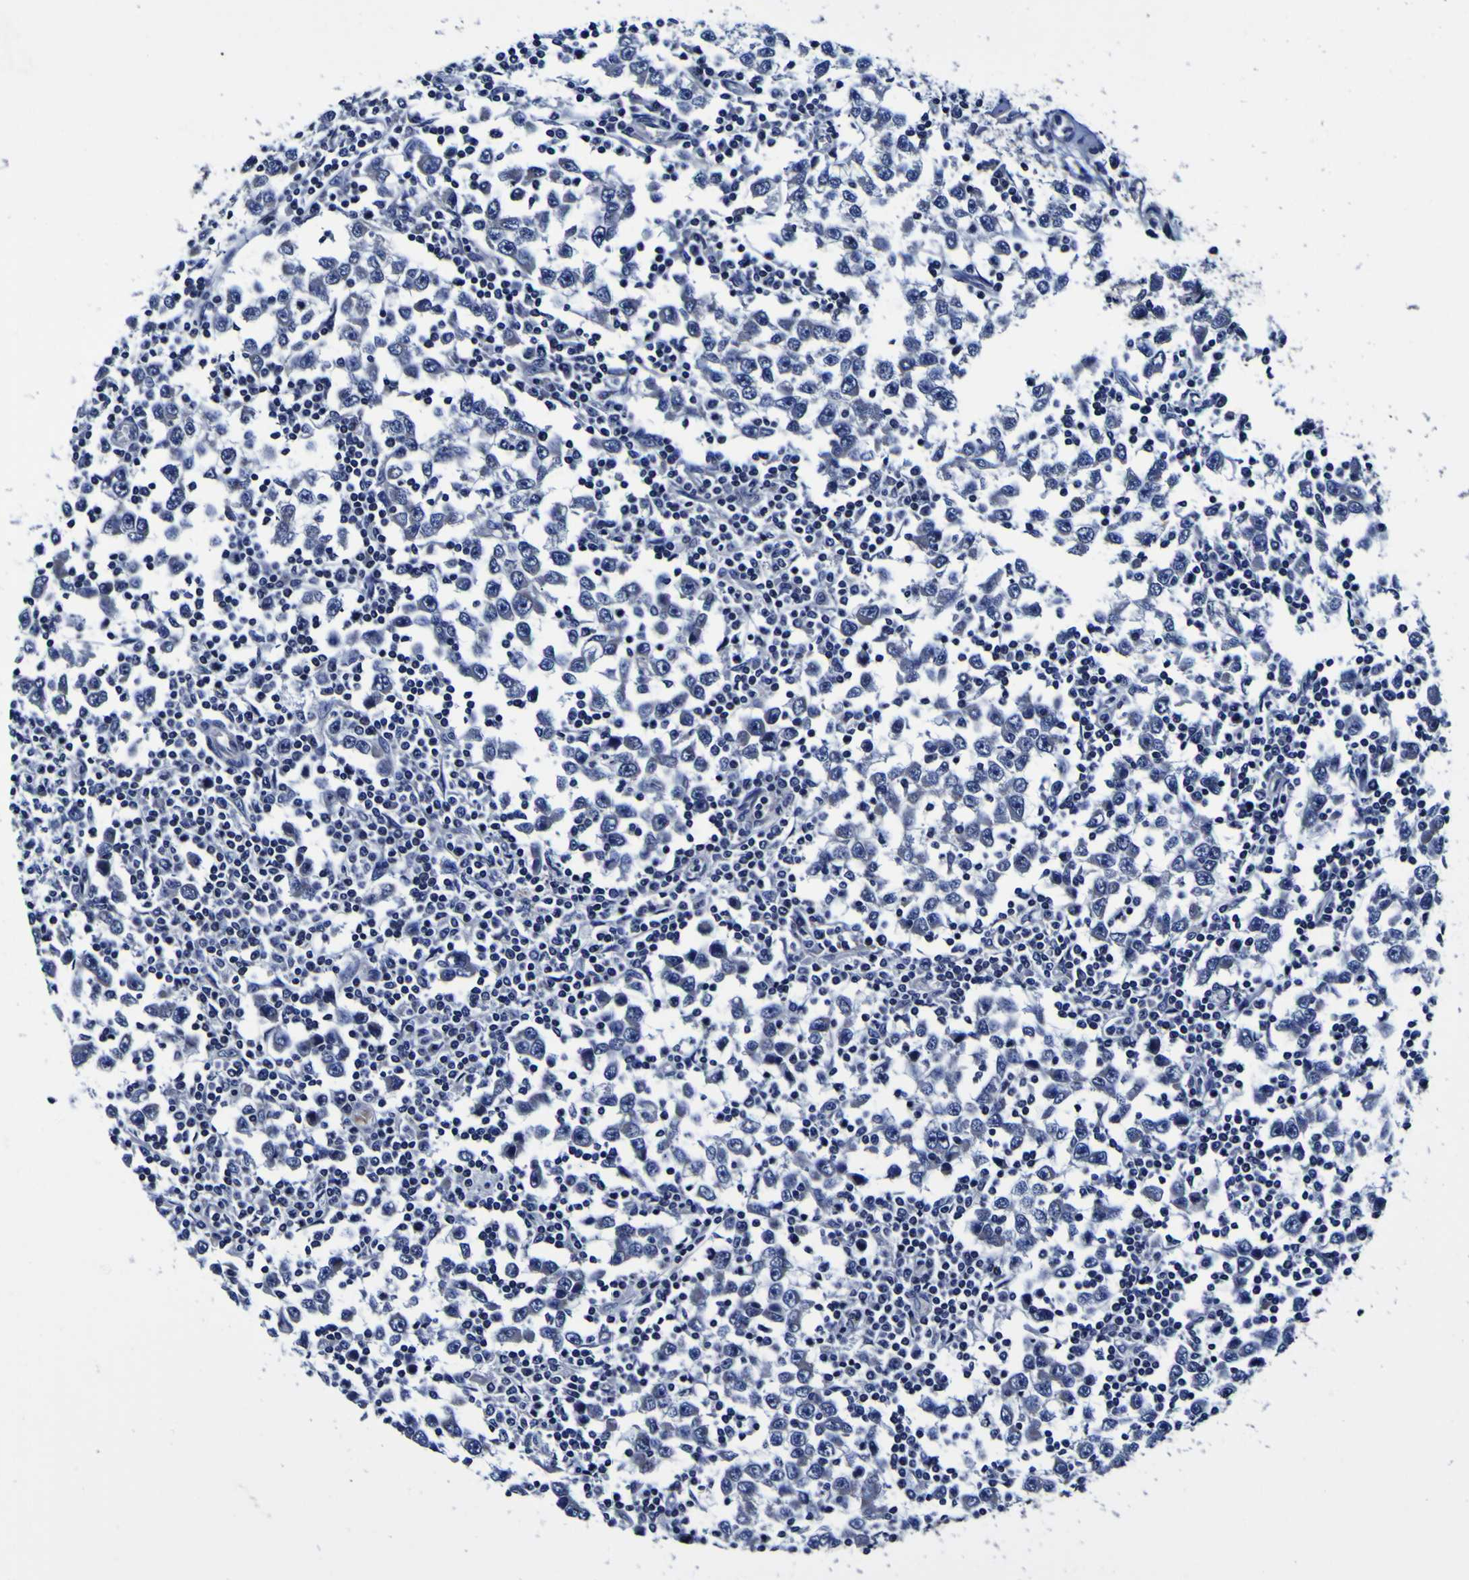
{"staining": {"intensity": "negative", "quantity": "none", "location": "none"}, "tissue": "testis cancer", "cell_type": "Tumor cells", "image_type": "cancer", "snomed": [{"axis": "morphology", "description": "Seminoma, NOS"}, {"axis": "topography", "description": "Testis"}], "caption": "There is no significant positivity in tumor cells of testis cancer. Brightfield microscopy of immunohistochemistry (IHC) stained with DAB (3,3'-diaminobenzidine) (brown) and hematoxylin (blue), captured at high magnification.", "gene": "PDLIM4", "patient": {"sex": "male", "age": 65}}